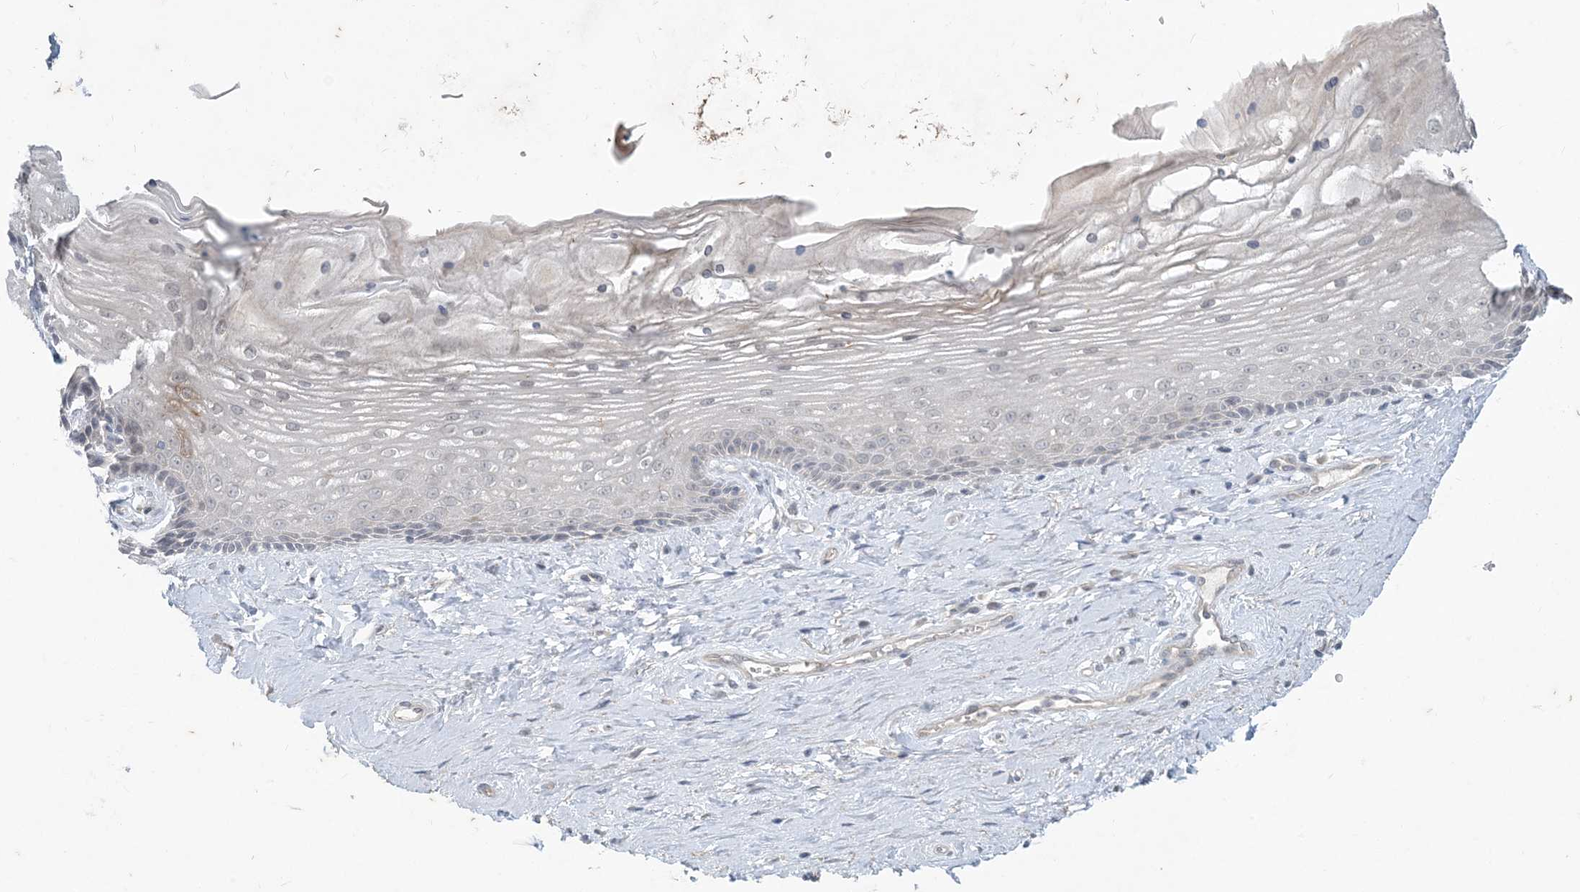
{"staining": {"intensity": "negative", "quantity": "none", "location": "none"}, "tissue": "vagina", "cell_type": "Squamous epithelial cells", "image_type": "normal", "snomed": [{"axis": "morphology", "description": "Normal tissue, NOS"}, {"axis": "topography", "description": "Vagina"}], "caption": "DAB immunohistochemical staining of normal human vagina reveals no significant positivity in squamous epithelial cells.", "gene": "CDS1", "patient": {"sex": "female", "age": 46}}